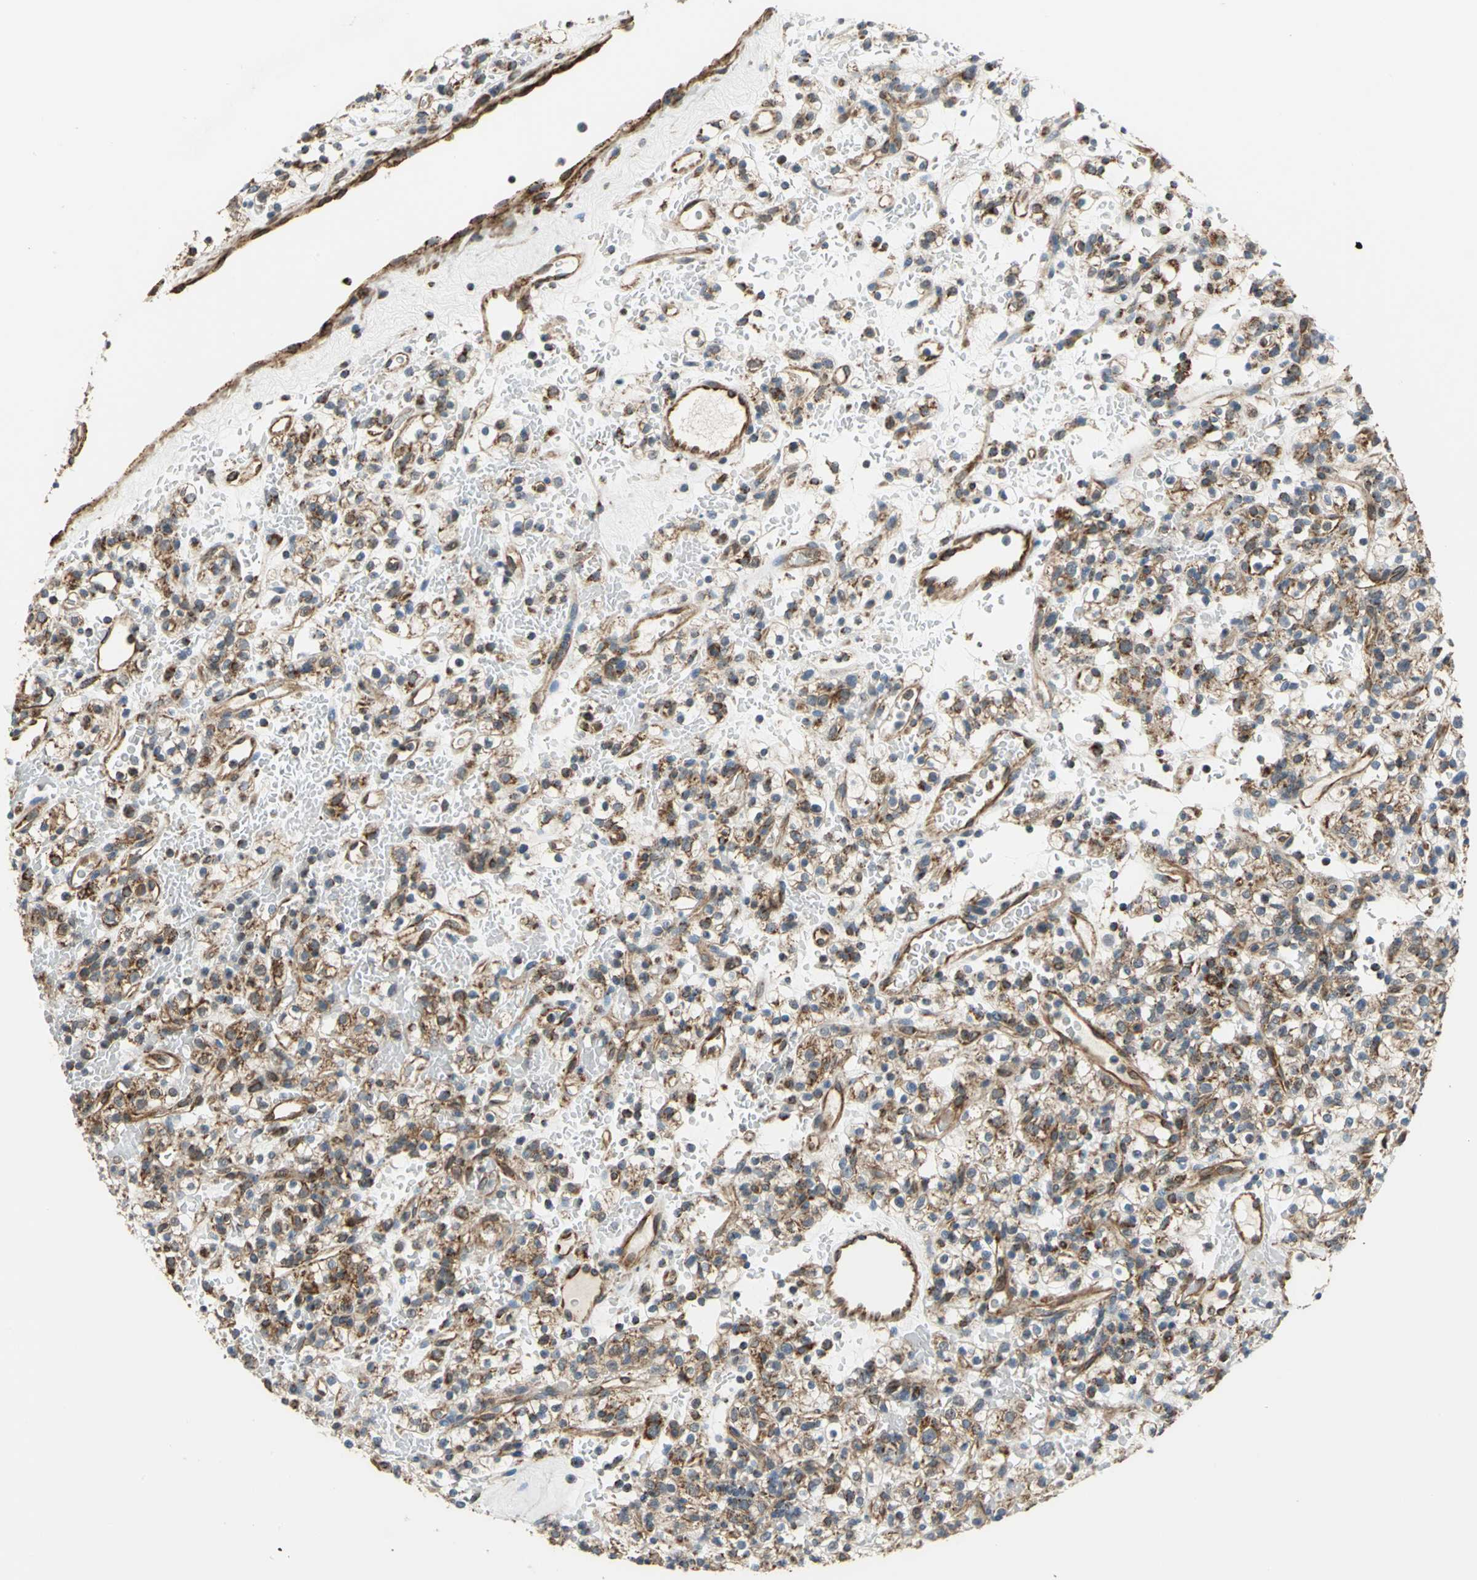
{"staining": {"intensity": "moderate", "quantity": ">75%", "location": "cytoplasmic/membranous"}, "tissue": "renal cancer", "cell_type": "Tumor cells", "image_type": "cancer", "snomed": [{"axis": "morphology", "description": "Normal tissue, NOS"}, {"axis": "morphology", "description": "Adenocarcinoma, NOS"}, {"axis": "topography", "description": "Kidney"}], "caption": "Moderate cytoplasmic/membranous protein staining is seen in approximately >75% of tumor cells in renal cancer.", "gene": "MRPS22", "patient": {"sex": "female", "age": 72}}